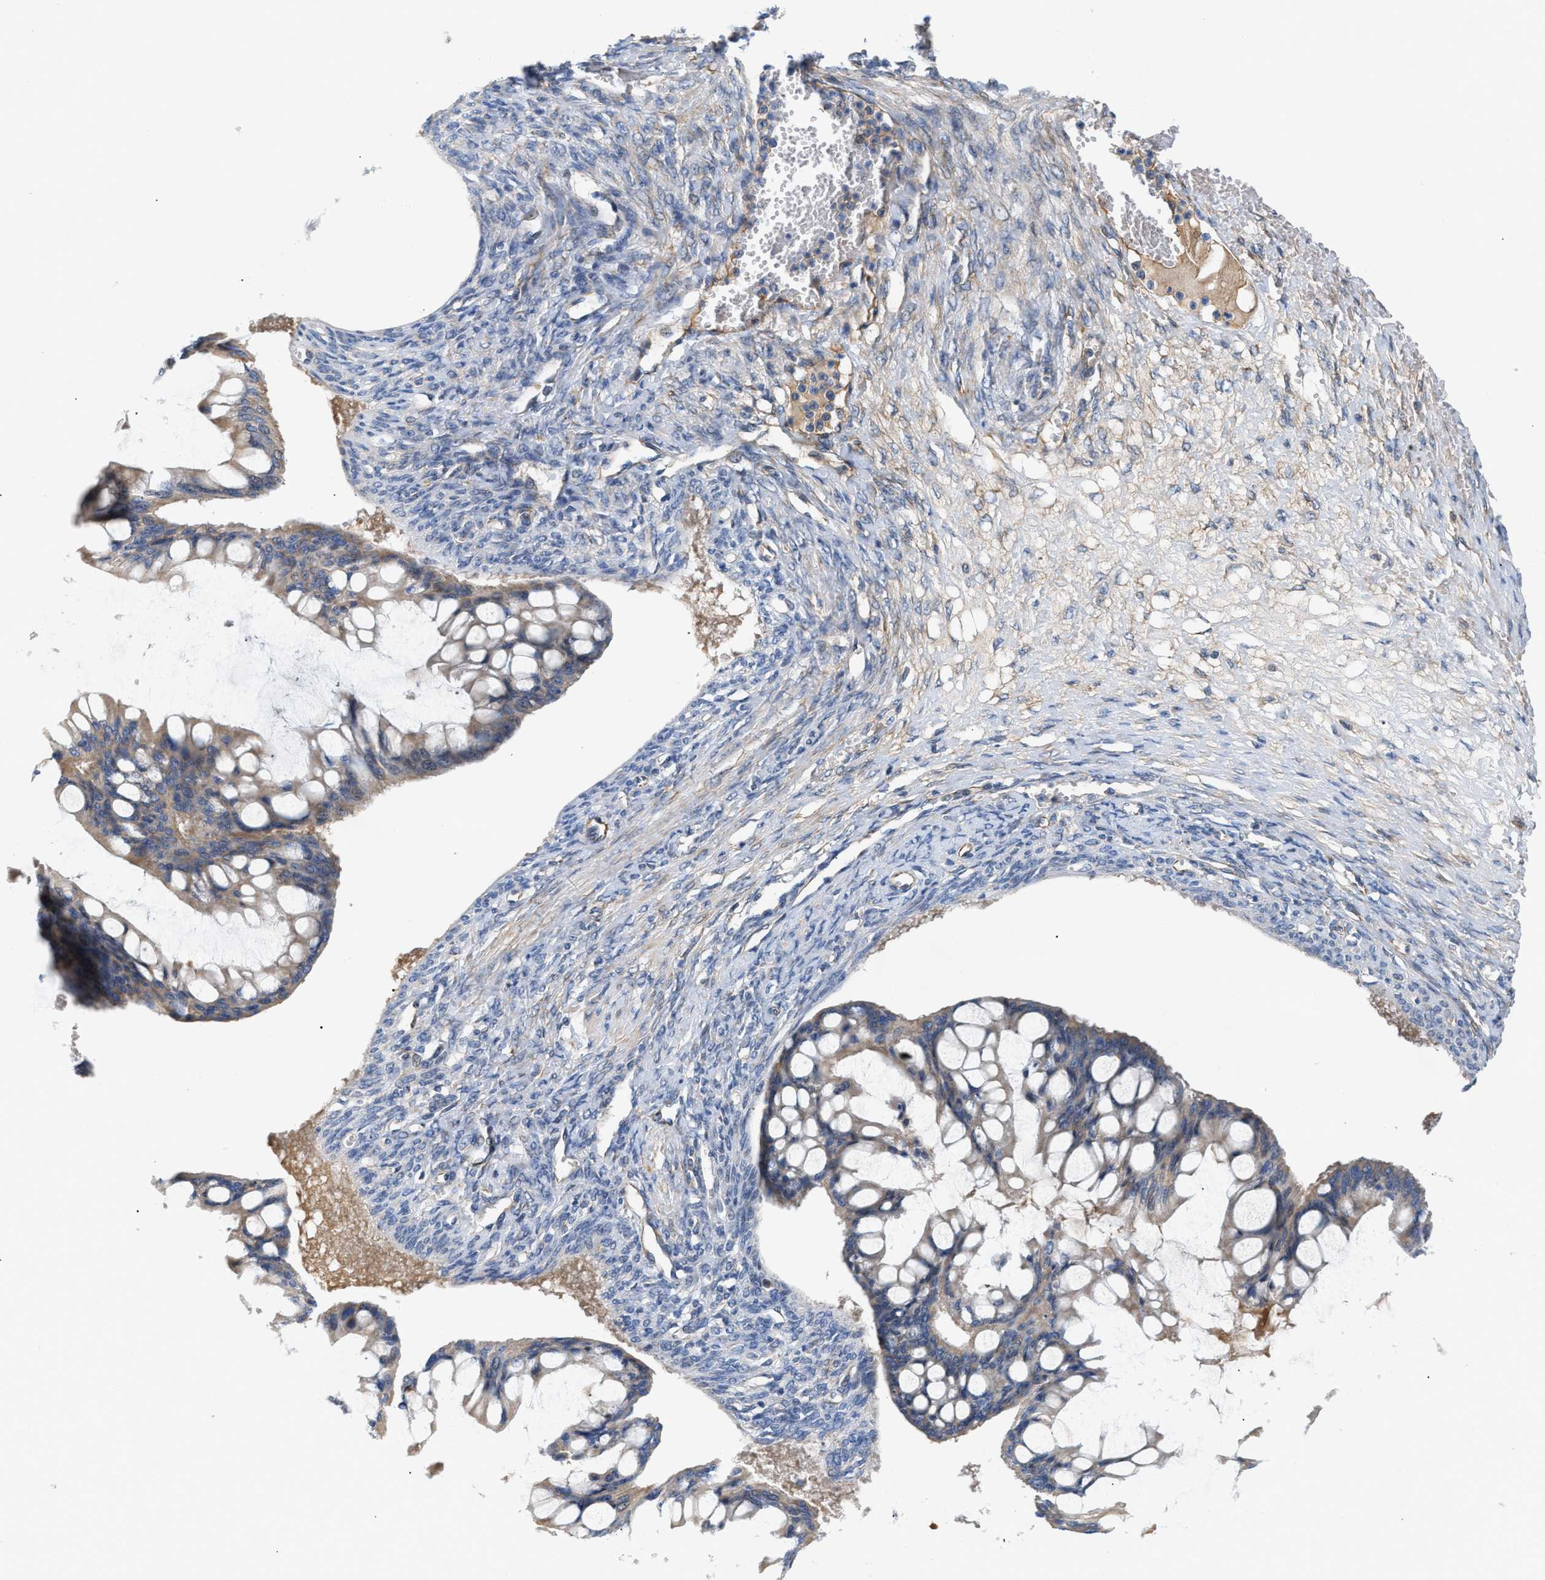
{"staining": {"intensity": "moderate", "quantity": ">75%", "location": "cytoplasmic/membranous"}, "tissue": "ovarian cancer", "cell_type": "Tumor cells", "image_type": "cancer", "snomed": [{"axis": "morphology", "description": "Cystadenocarcinoma, mucinous, NOS"}, {"axis": "topography", "description": "Ovary"}], "caption": "The histopathology image displays staining of ovarian cancer (mucinous cystadenocarcinoma), revealing moderate cytoplasmic/membranous protein staining (brown color) within tumor cells. (Brightfield microscopy of DAB IHC at high magnification).", "gene": "TFPI", "patient": {"sex": "female", "age": 73}}